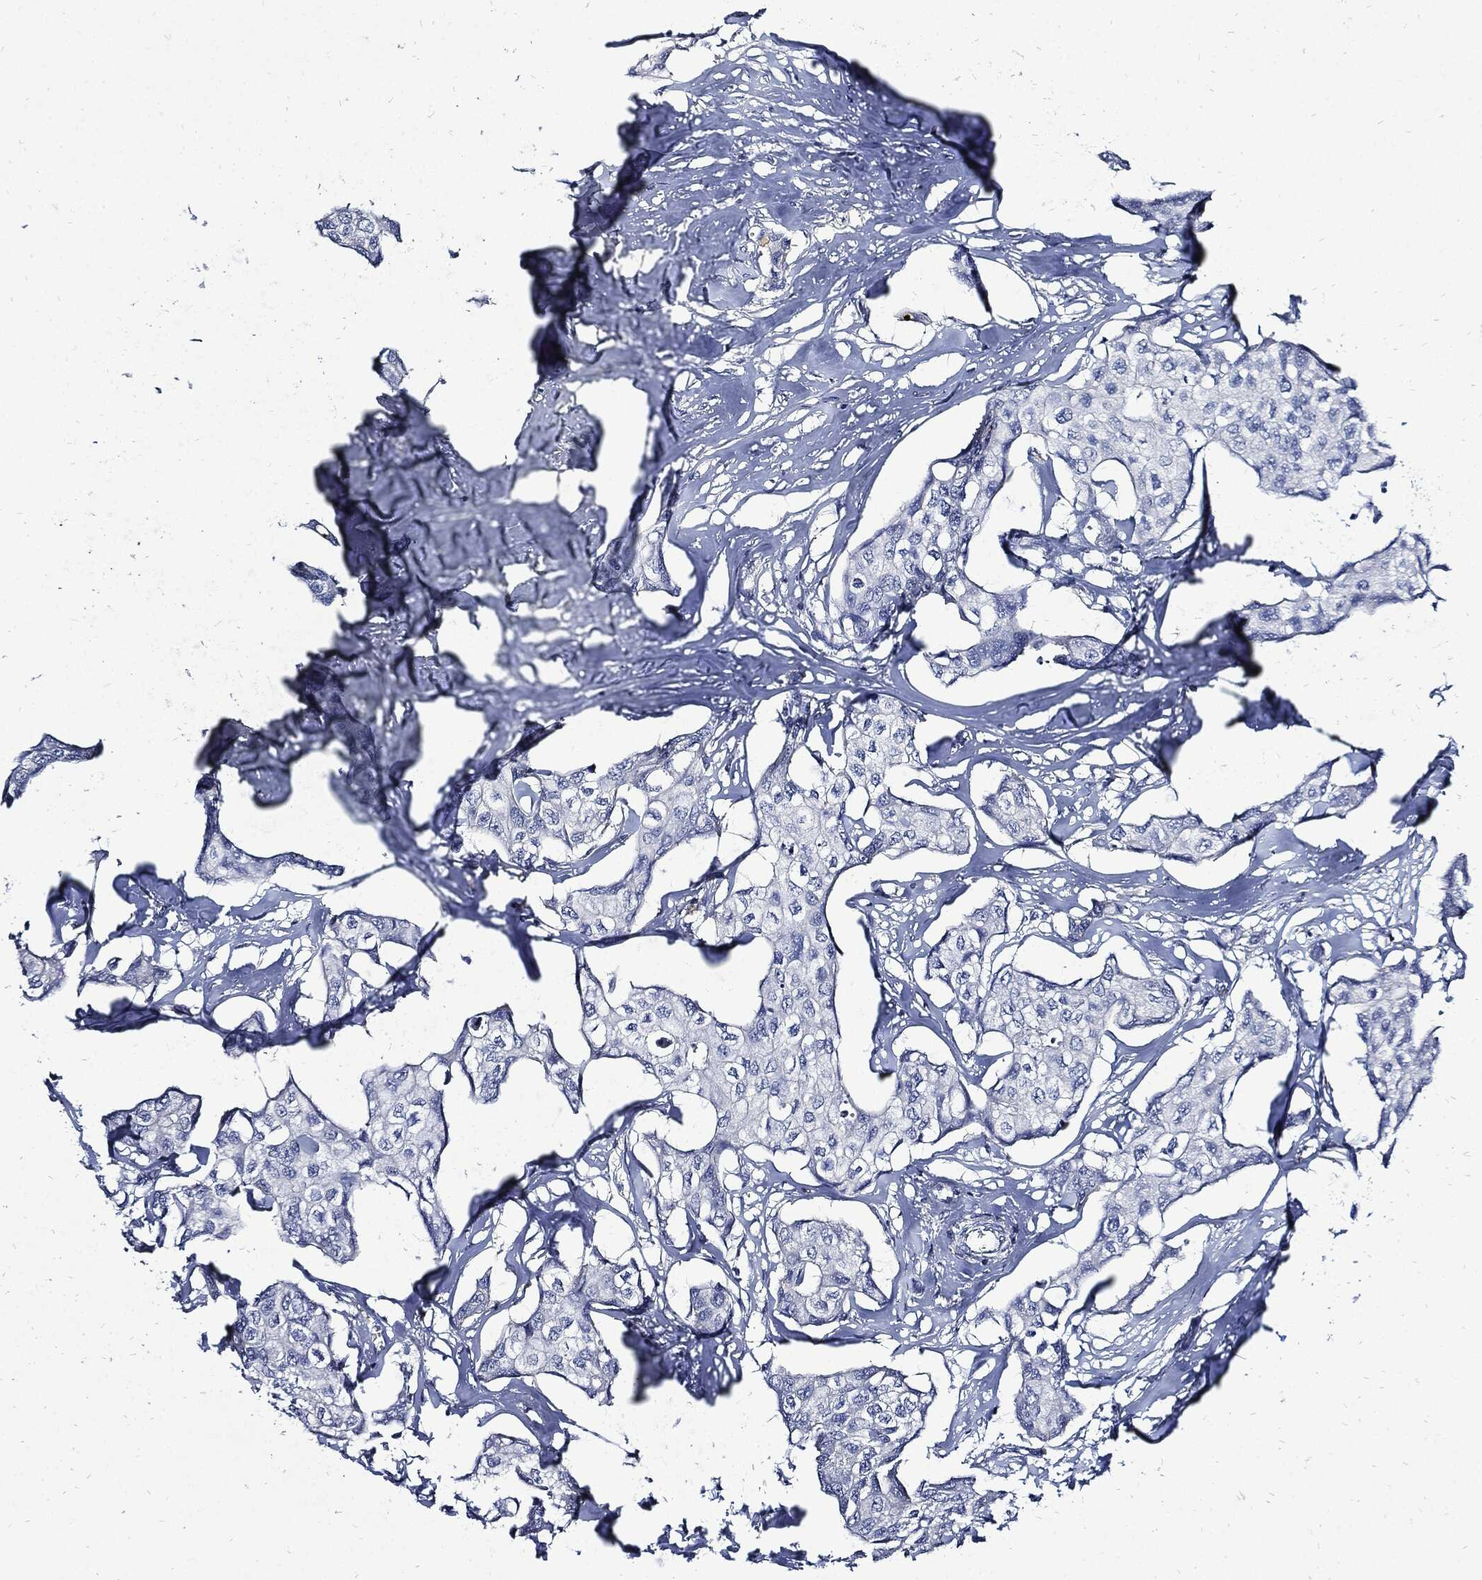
{"staining": {"intensity": "negative", "quantity": "none", "location": "none"}, "tissue": "breast cancer", "cell_type": "Tumor cells", "image_type": "cancer", "snomed": [{"axis": "morphology", "description": "Duct carcinoma"}, {"axis": "topography", "description": "Breast"}], "caption": "Photomicrograph shows no significant protein staining in tumor cells of breast cancer.", "gene": "CPE", "patient": {"sex": "female", "age": 80}}